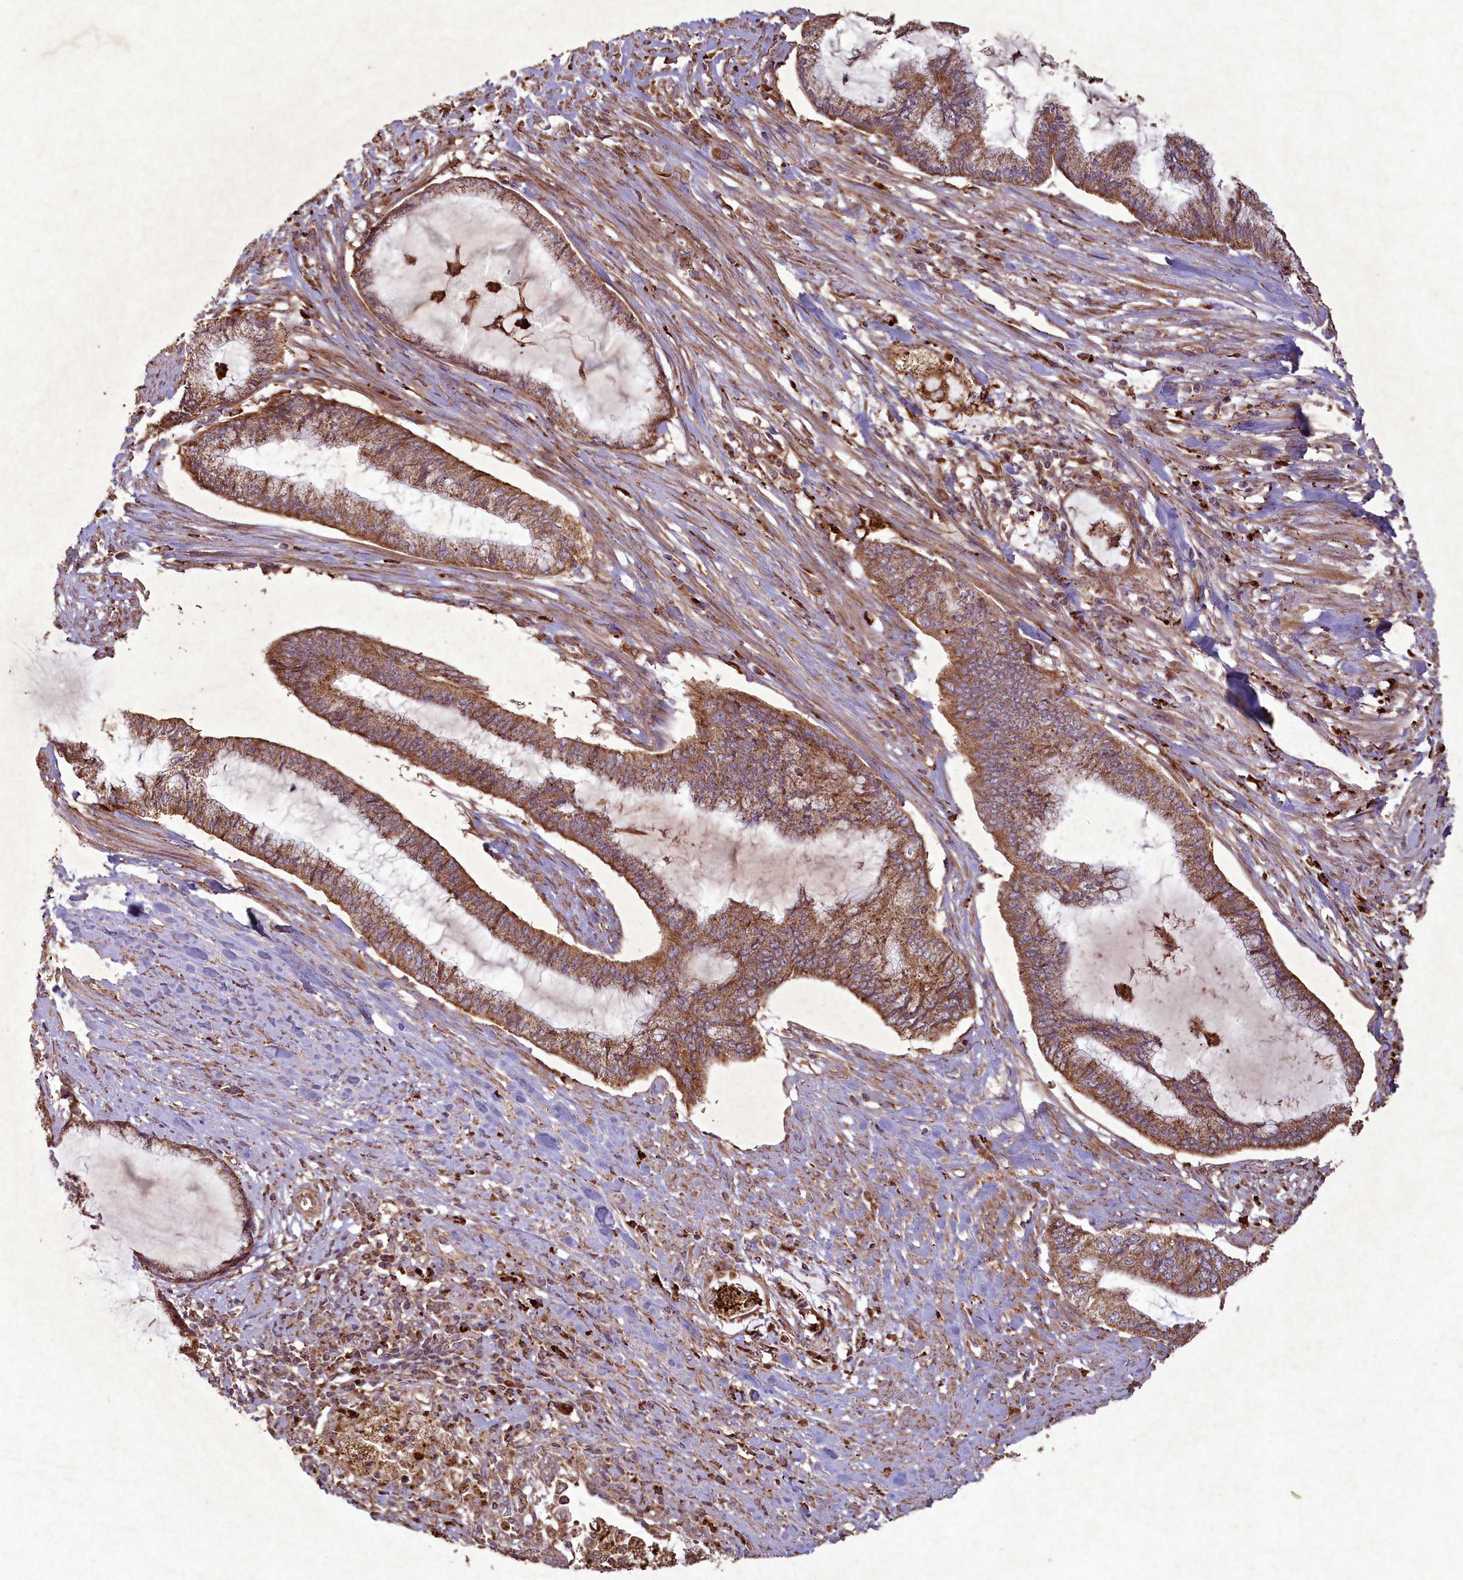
{"staining": {"intensity": "moderate", "quantity": ">75%", "location": "cytoplasmic/membranous"}, "tissue": "endometrial cancer", "cell_type": "Tumor cells", "image_type": "cancer", "snomed": [{"axis": "morphology", "description": "Adenocarcinoma, NOS"}, {"axis": "topography", "description": "Endometrium"}], "caption": "Endometrial adenocarcinoma tissue shows moderate cytoplasmic/membranous expression in approximately >75% of tumor cells, visualized by immunohistochemistry. (DAB (3,3'-diaminobenzidine) IHC with brightfield microscopy, high magnification).", "gene": "CIAO2B", "patient": {"sex": "female", "age": 86}}